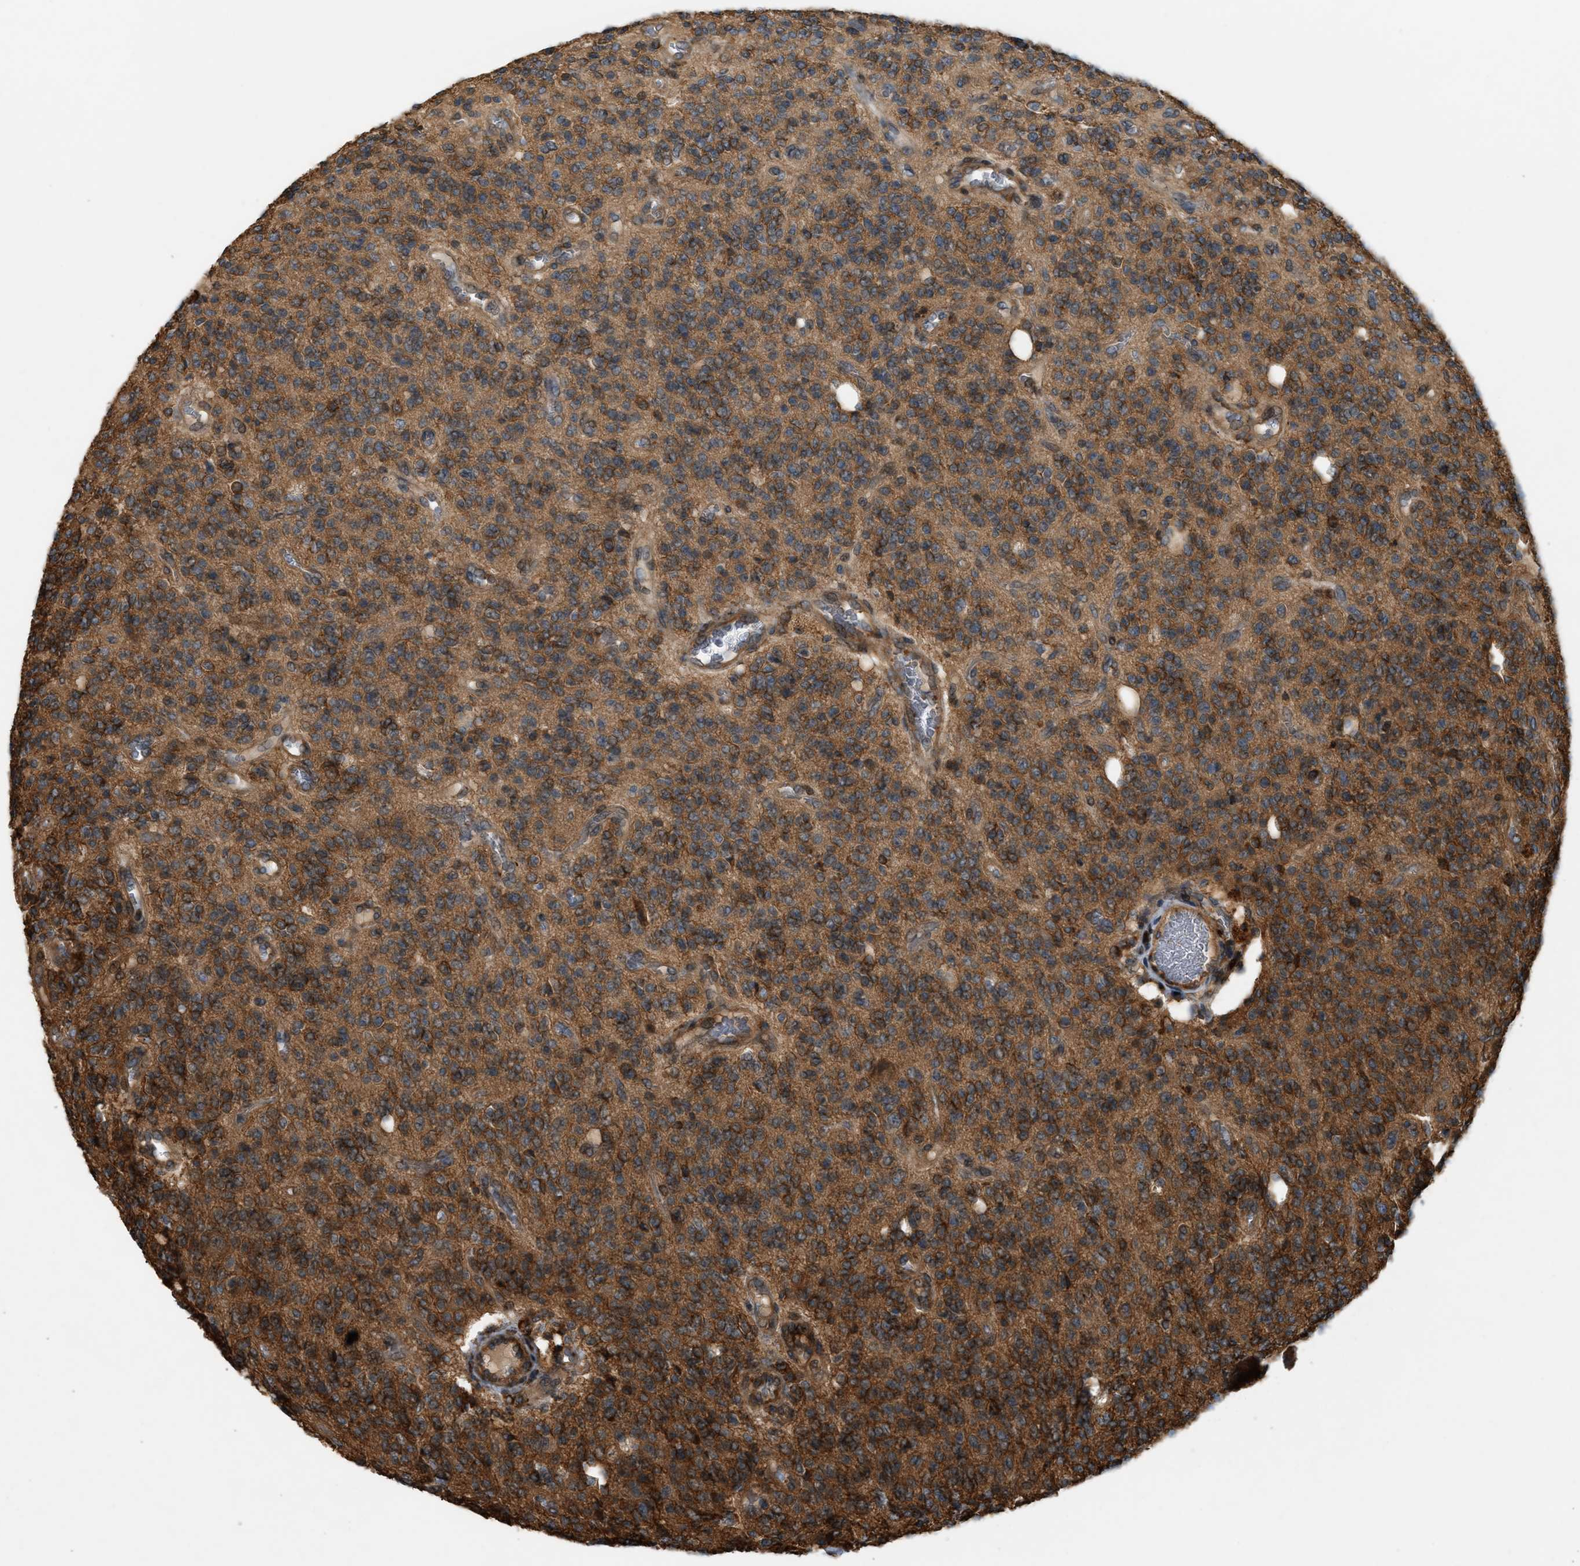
{"staining": {"intensity": "strong", "quantity": ">75%", "location": "cytoplasmic/membranous"}, "tissue": "glioma", "cell_type": "Tumor cells", "image_type": "cancer", "snomed": [{"axis": "morphology", "description": "Glioma, malignant, High grade"}, {"axis": "topography", "description": "Brain"}], "caption": "High-magnification brightfield microscopy of malignant high-grade glioma stained with DAB (brown) and counterstained with hematoxylin (blue). tumor cells exhibit strong cytoplasmic/membranous positivity is appreciated in approximately>75% of cells.", "gene": "BAIAP2L1", "patient": {"sex": "male", "age": 34}}